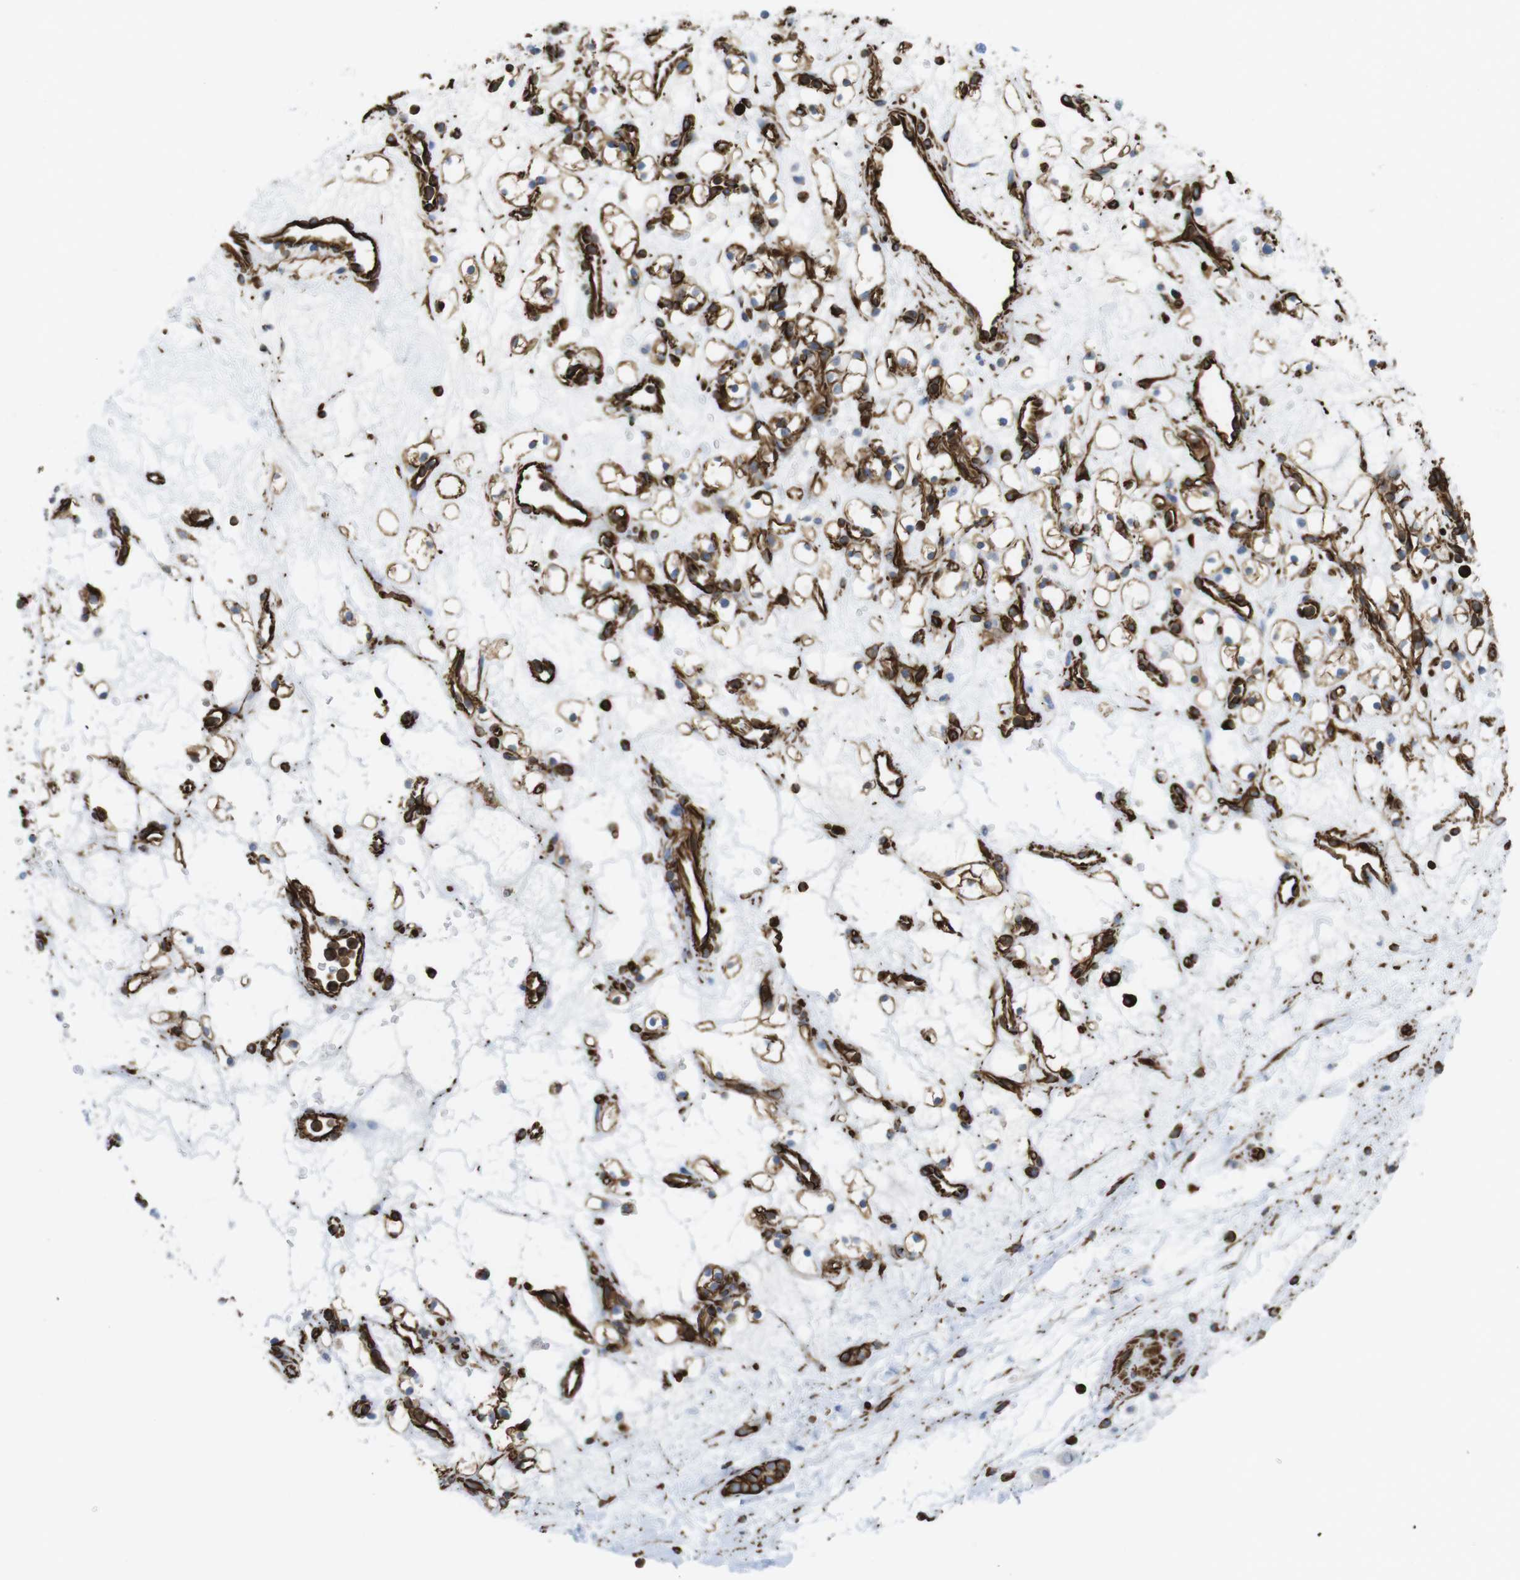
{"staining": {"intensity": "moderate", "quantity": ">75%", "location": "cytoplasmic/membranous"}, "tissue": "renal cancer", "cell_type": "Tumor cells", "image_type": "cancer", "snomed": [{"axis": "morphology", "description": "Adenocarcinoma, NOS"}, {"axis": "topography", "description": "Kidney"}], "caption": "Renal cancer was stained to show a protein in brown. There is medium levels of moderate cytoplasmic/membranous expression in about >75% of tumor cells.", "gene": "RALGPS1", "patient": {"sex": "female", "age": 60}}